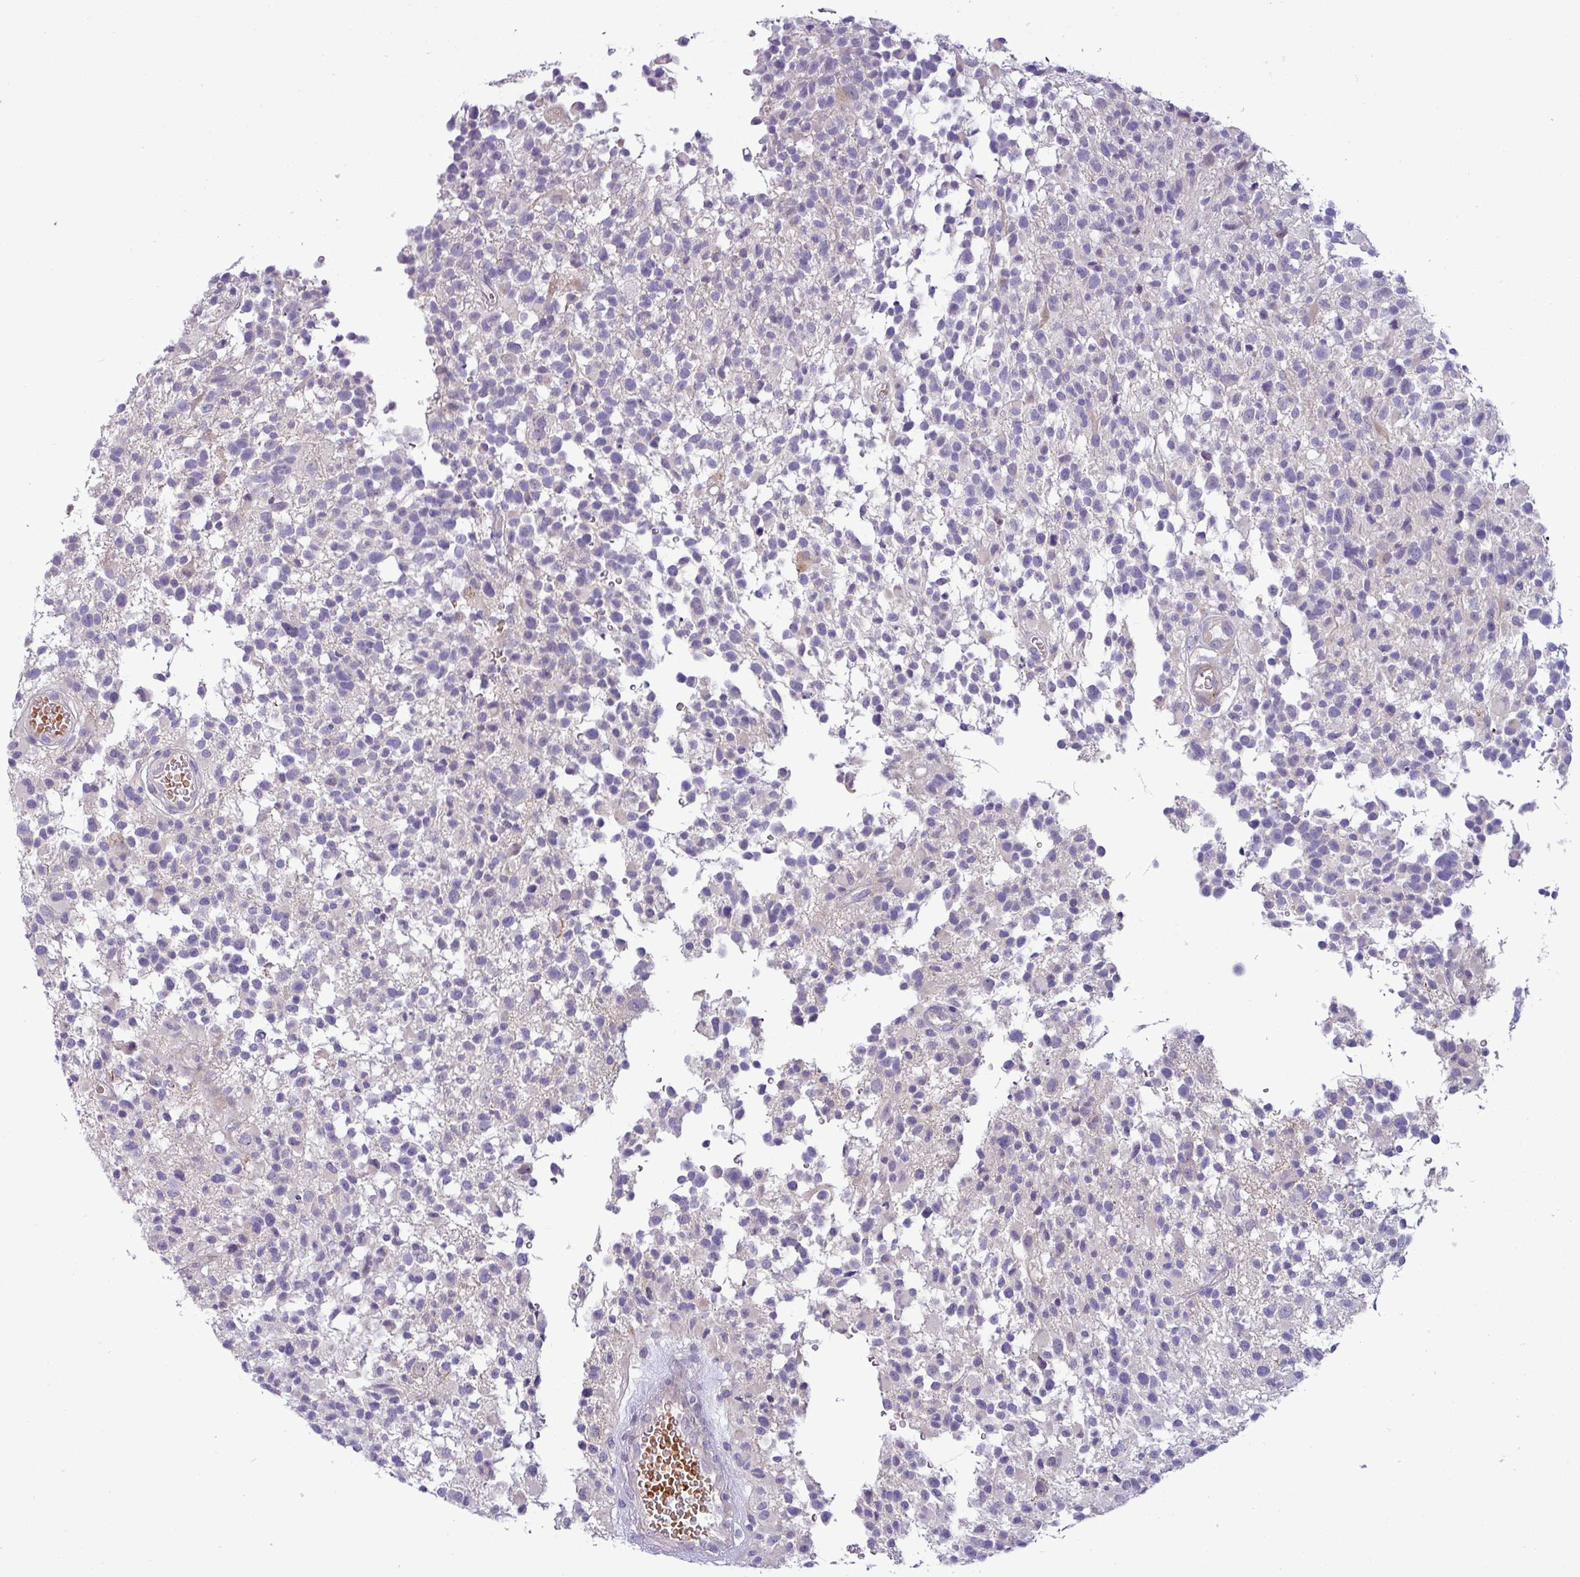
{"staining": {"intensity": "negative", "quantity": "none", "location": "none"}, "tissue": "glioma", "cell_type": "Tumor cells", "image_type": "cancer", "snomed": [{"axis": "morphology", "description": "Glioma, malignant, High grade"}, {"axis": "morphology", "description": "Glioblastoma, NOS"}, {"axis": "topography", "description": "Brain"}], "caption": "Tumor cells are negative for protein expression in human glioblastoma.", "gene": "ACAP3", "patient": {"sex": "male", "age": 60}}